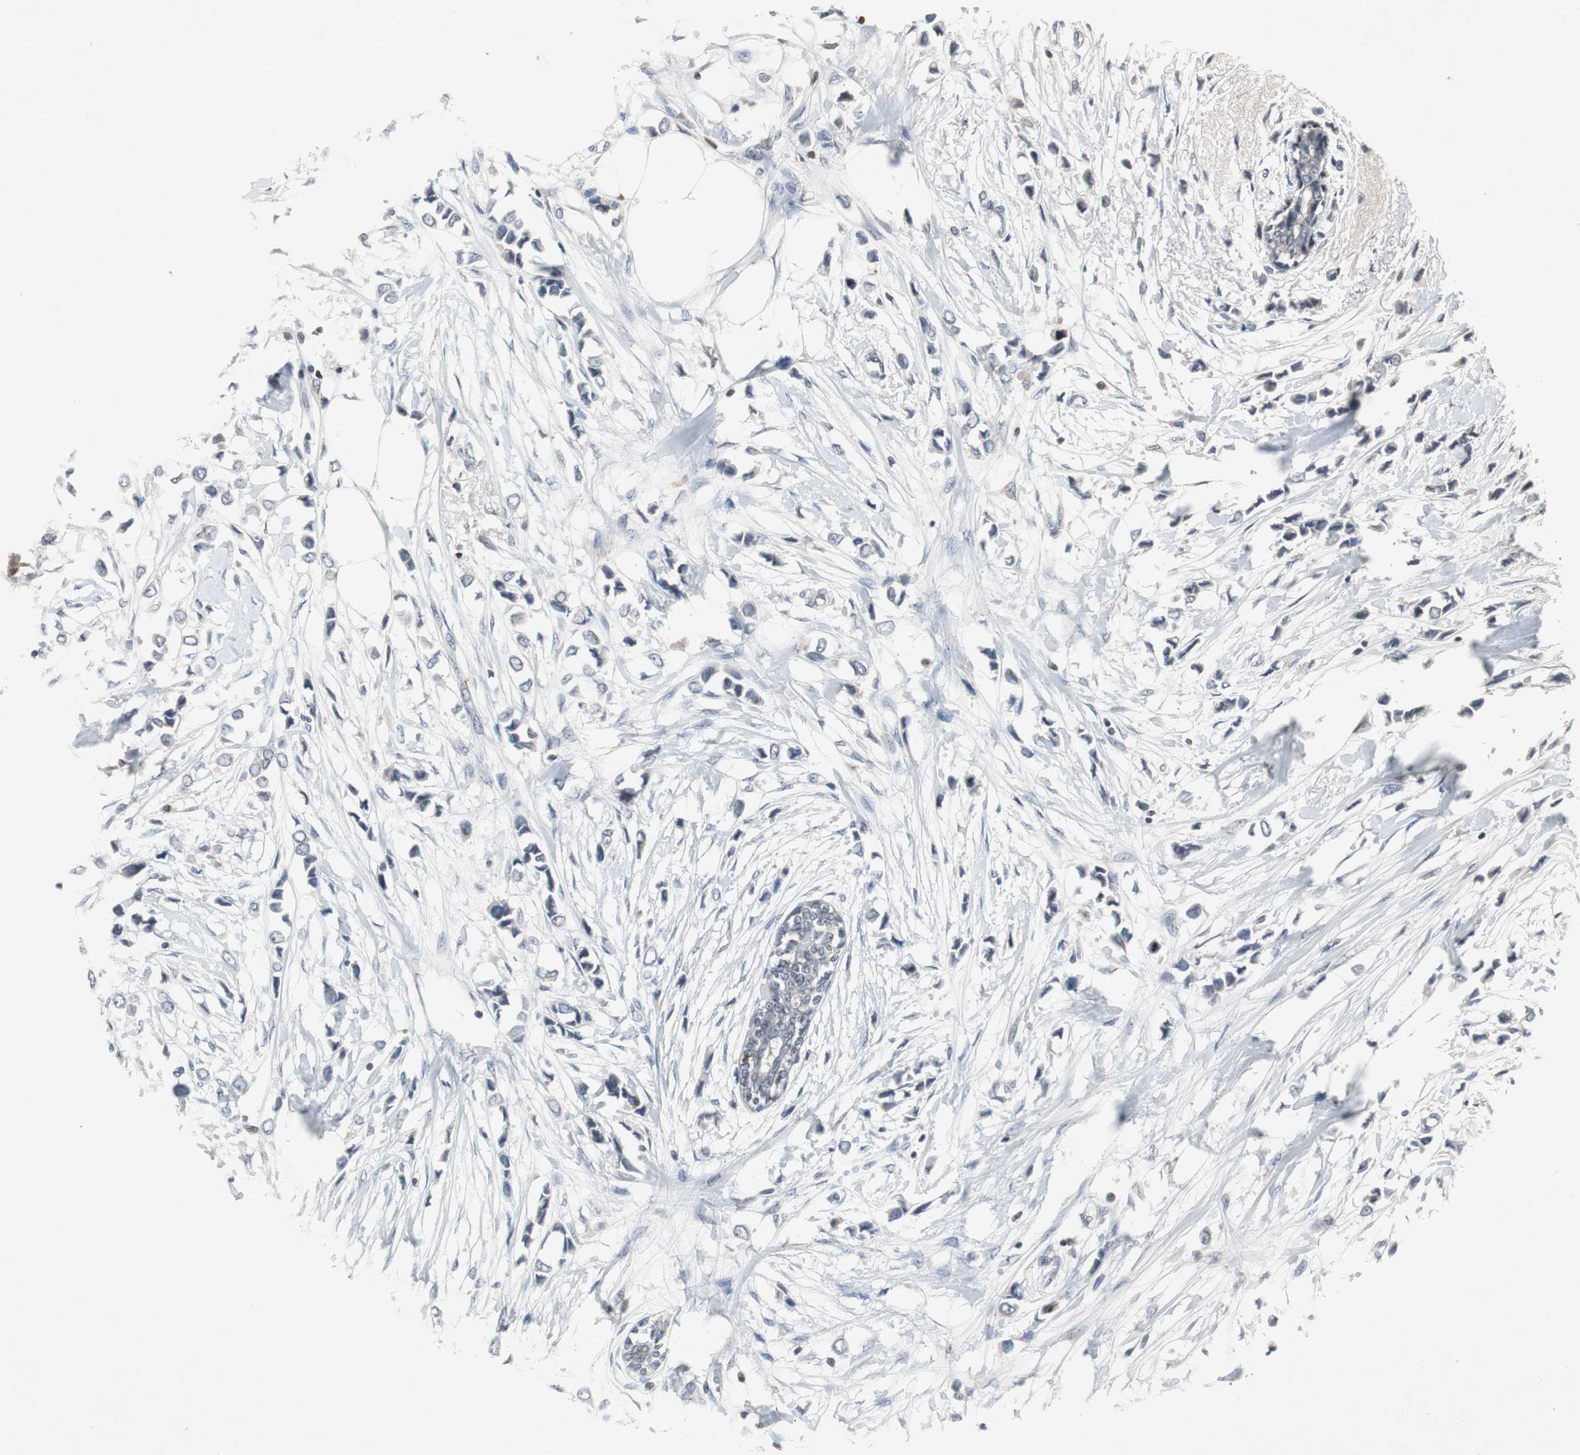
{"staining": {"intensity": "negative", "quantity": "none", "location": "none"}, "tissue": "breast cancer", "cell_type": "Tumor cells", "image_type": "cancer", "snomed": [{"axis": "morphology", "description": "Lobular carcinoma"}, {"axis": "topography", "description": "Breast"}], "caption": "Breast cancer (lobular carcinoma) was stained to show a protein in brown. There is no significant staining in tumor cells.", "gene": "ZNF396", "patient": {"sex": "female", "age": 51}}